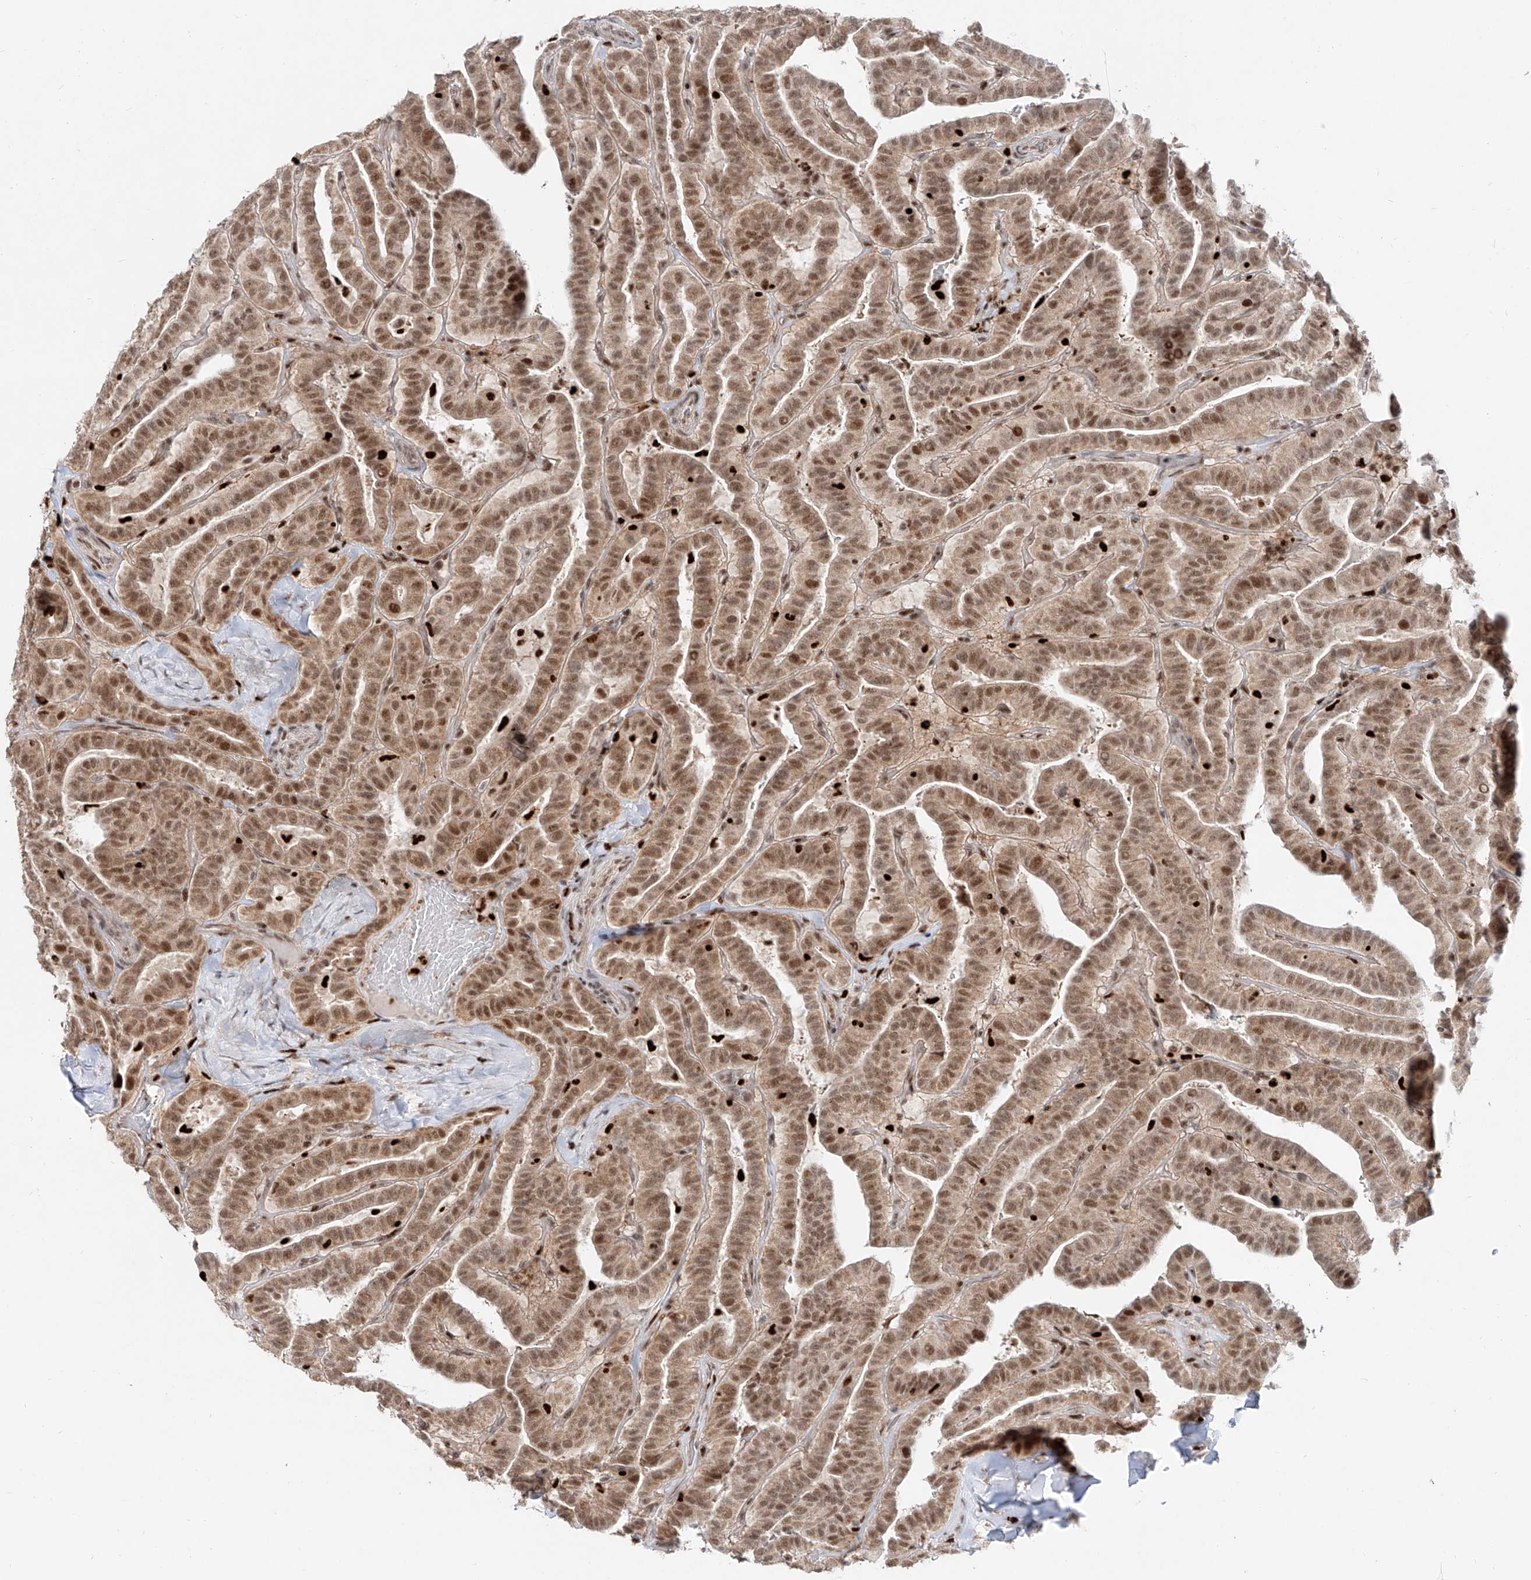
{"staining": {"intensity": "moderate", "quantity": ">75%", "location": "nuclear"}, "tissue": "thyroid cancer", "cell_type": "Tumor cells", "image_type": "cancer", "snomed": [{"axis": "morphology", "description": "Papillary adenocarcinoma, NOS"}, {"axis": "topography", "description": "Thyroid gland"}], "caption": "A medium amount of moderate nuclear staining is appreciated in about >75% of tumor cells in thyroid cancer (papillary adenocarcinoma) tissue.", "gene": "DZIP1L", "patient": {"sex": "male", "age": 77}}